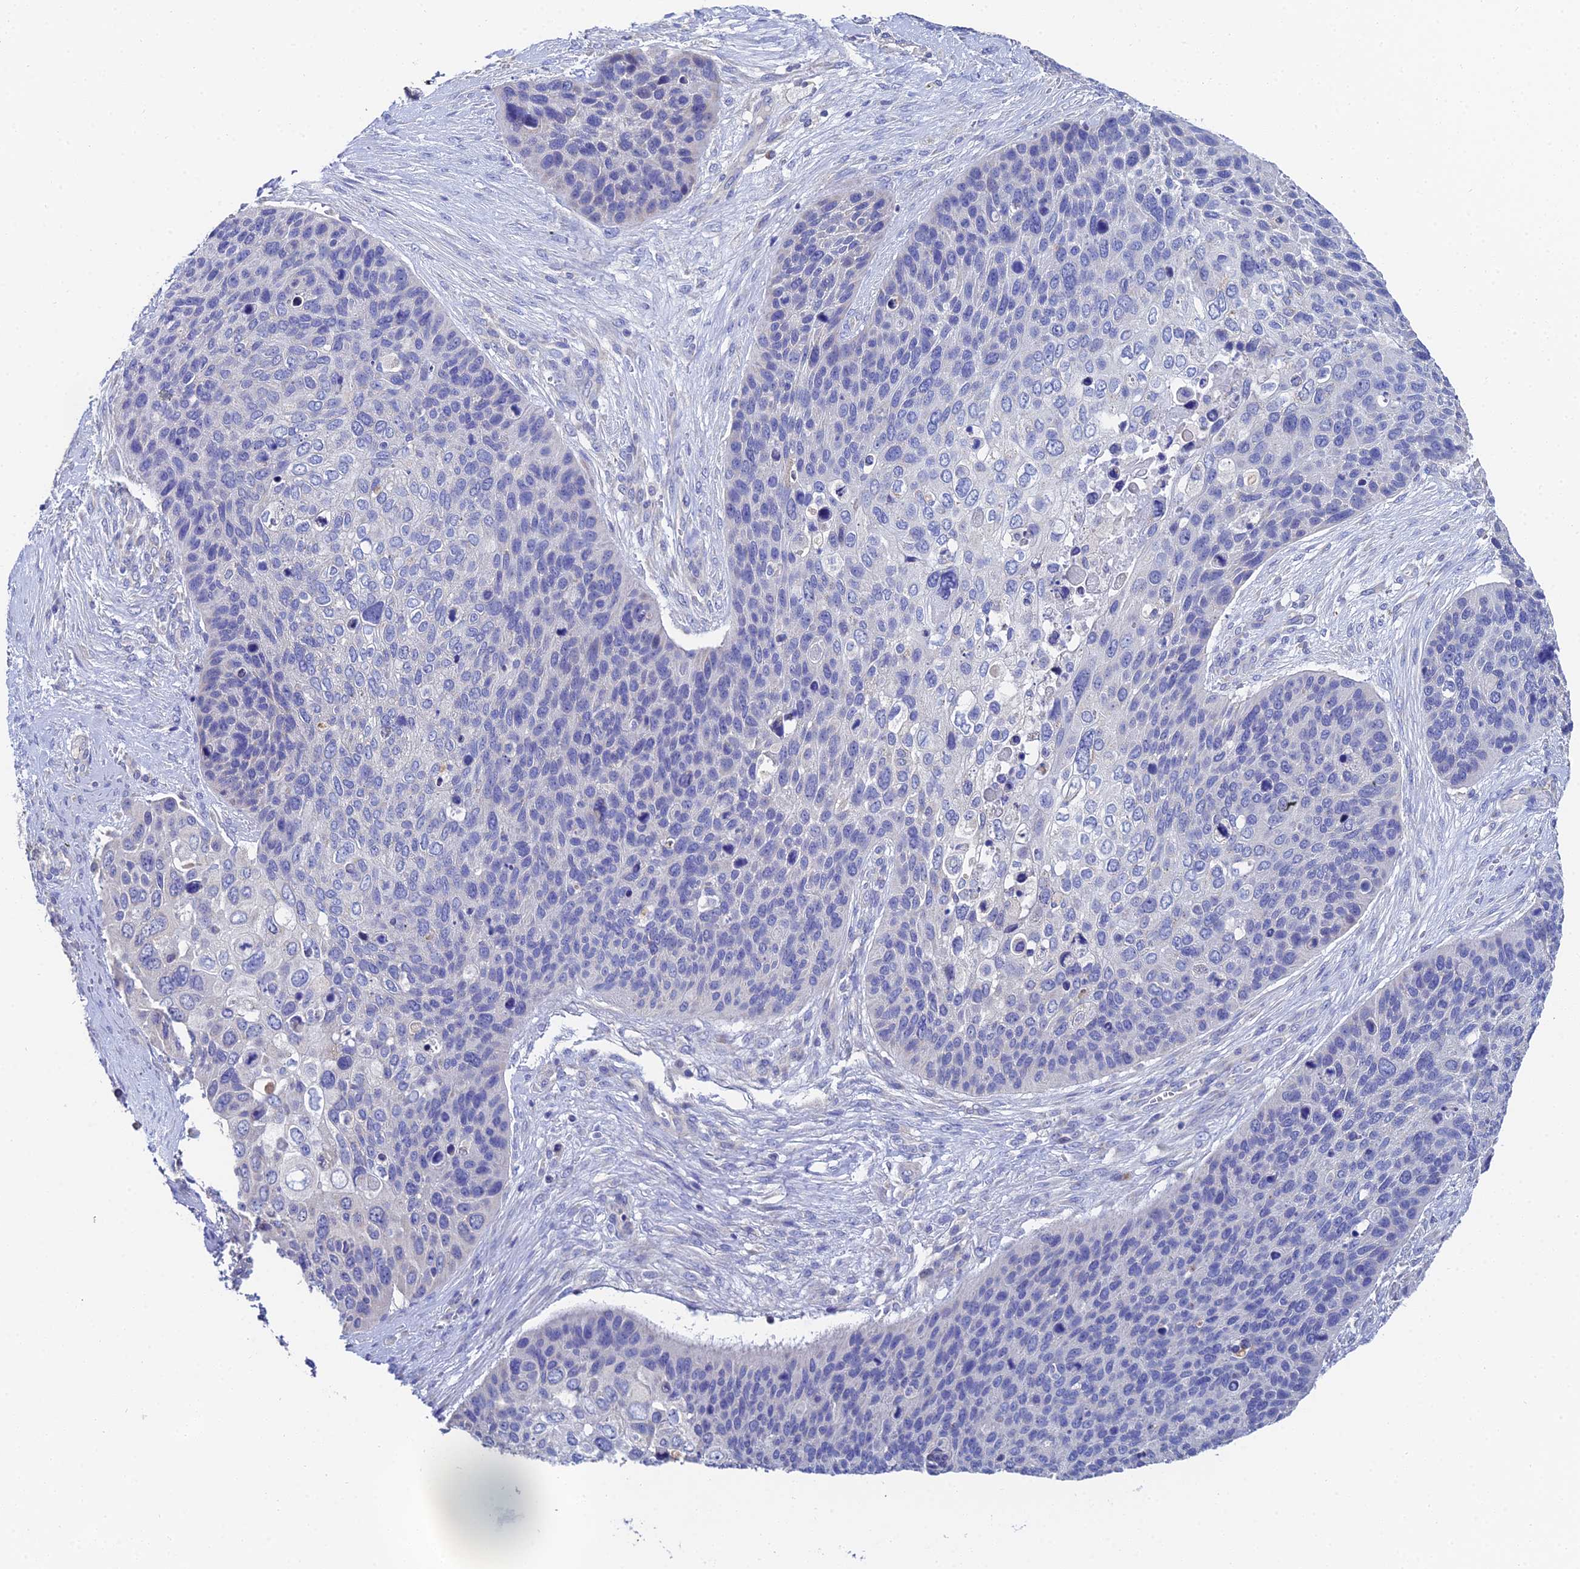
{"staining": {"intensity": "negative", "quantity": "none", "location": "none"}, "tissue": "skin cancer", "cell_type": "Tumor cells", "image_type": "cancer", "snomed": [{"axis": "morphology", "description": "Basal cell carcinoma"}, {"axis": "topography", "description": "Skin"}], "caption": "Immunohistochemical staining of human skin cancer (basal cell carcinoma) shows no significant staining in tumor cells.", "gene": "UBE2L3", "patient": {"sex": "female", "age": 74}}